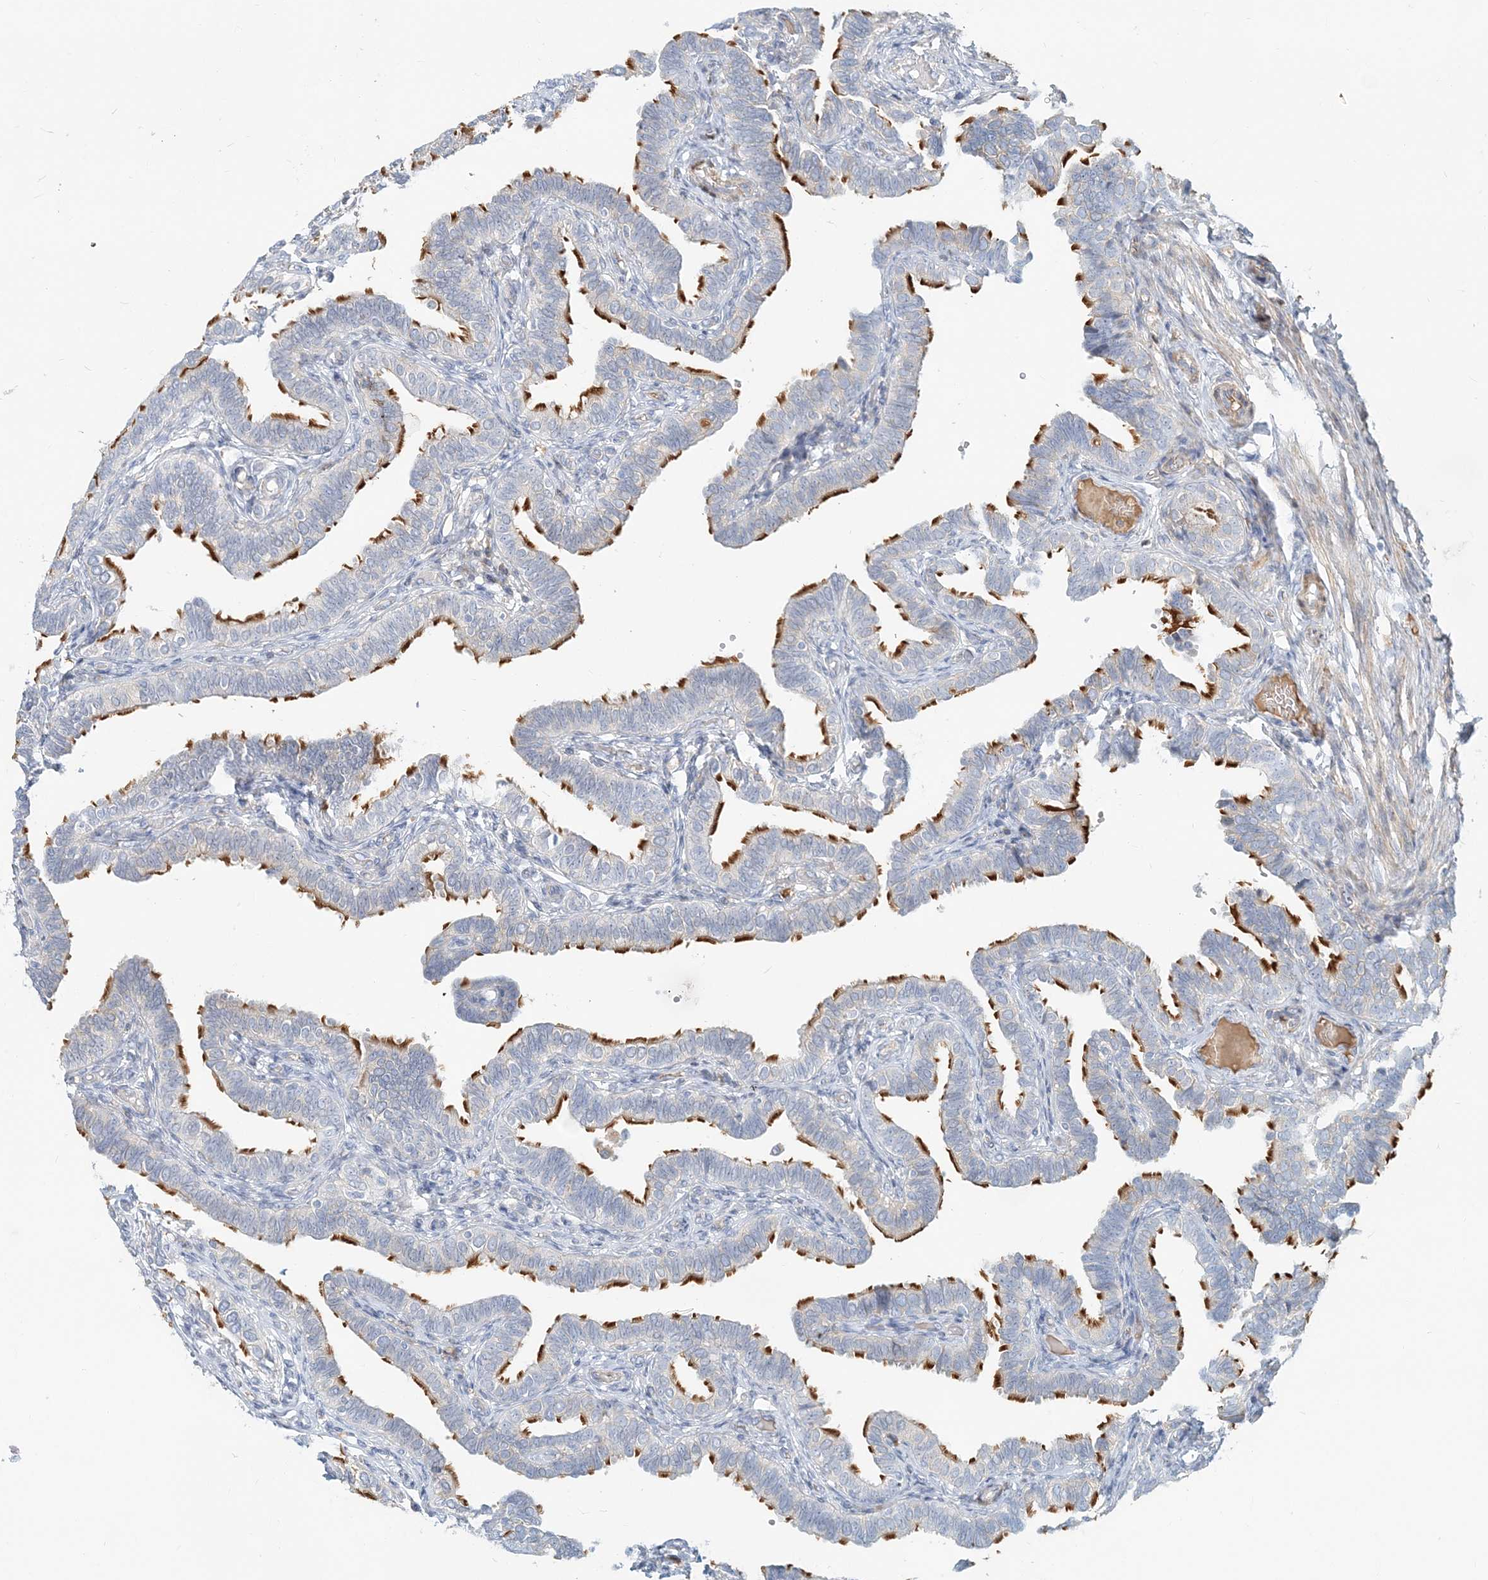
{"staining": {"intensity": "strong", "quantity": "25%-75%", "location": "cytoplasmic/membranous"}, "tissue": "fallopian tube", "cell_type": "Glandular cells", "image_type": "normal", "snomed": [{"axis": "morphology", "description": "Normal tissue, NOS"}, {"axis": "topography", "description": "Fallopian tube"}], "caption": "Immunohistochemistry (IHC) (DAB (3,3'-diaminobenzidine)) staining of unremarkable human fallopian tube exhibits strong cytoplasmic/membranous protein expression in about 25%-75% of glandular cells.", "gene": "DNAH5", "patient": {"sex": "female", "age": 39}}